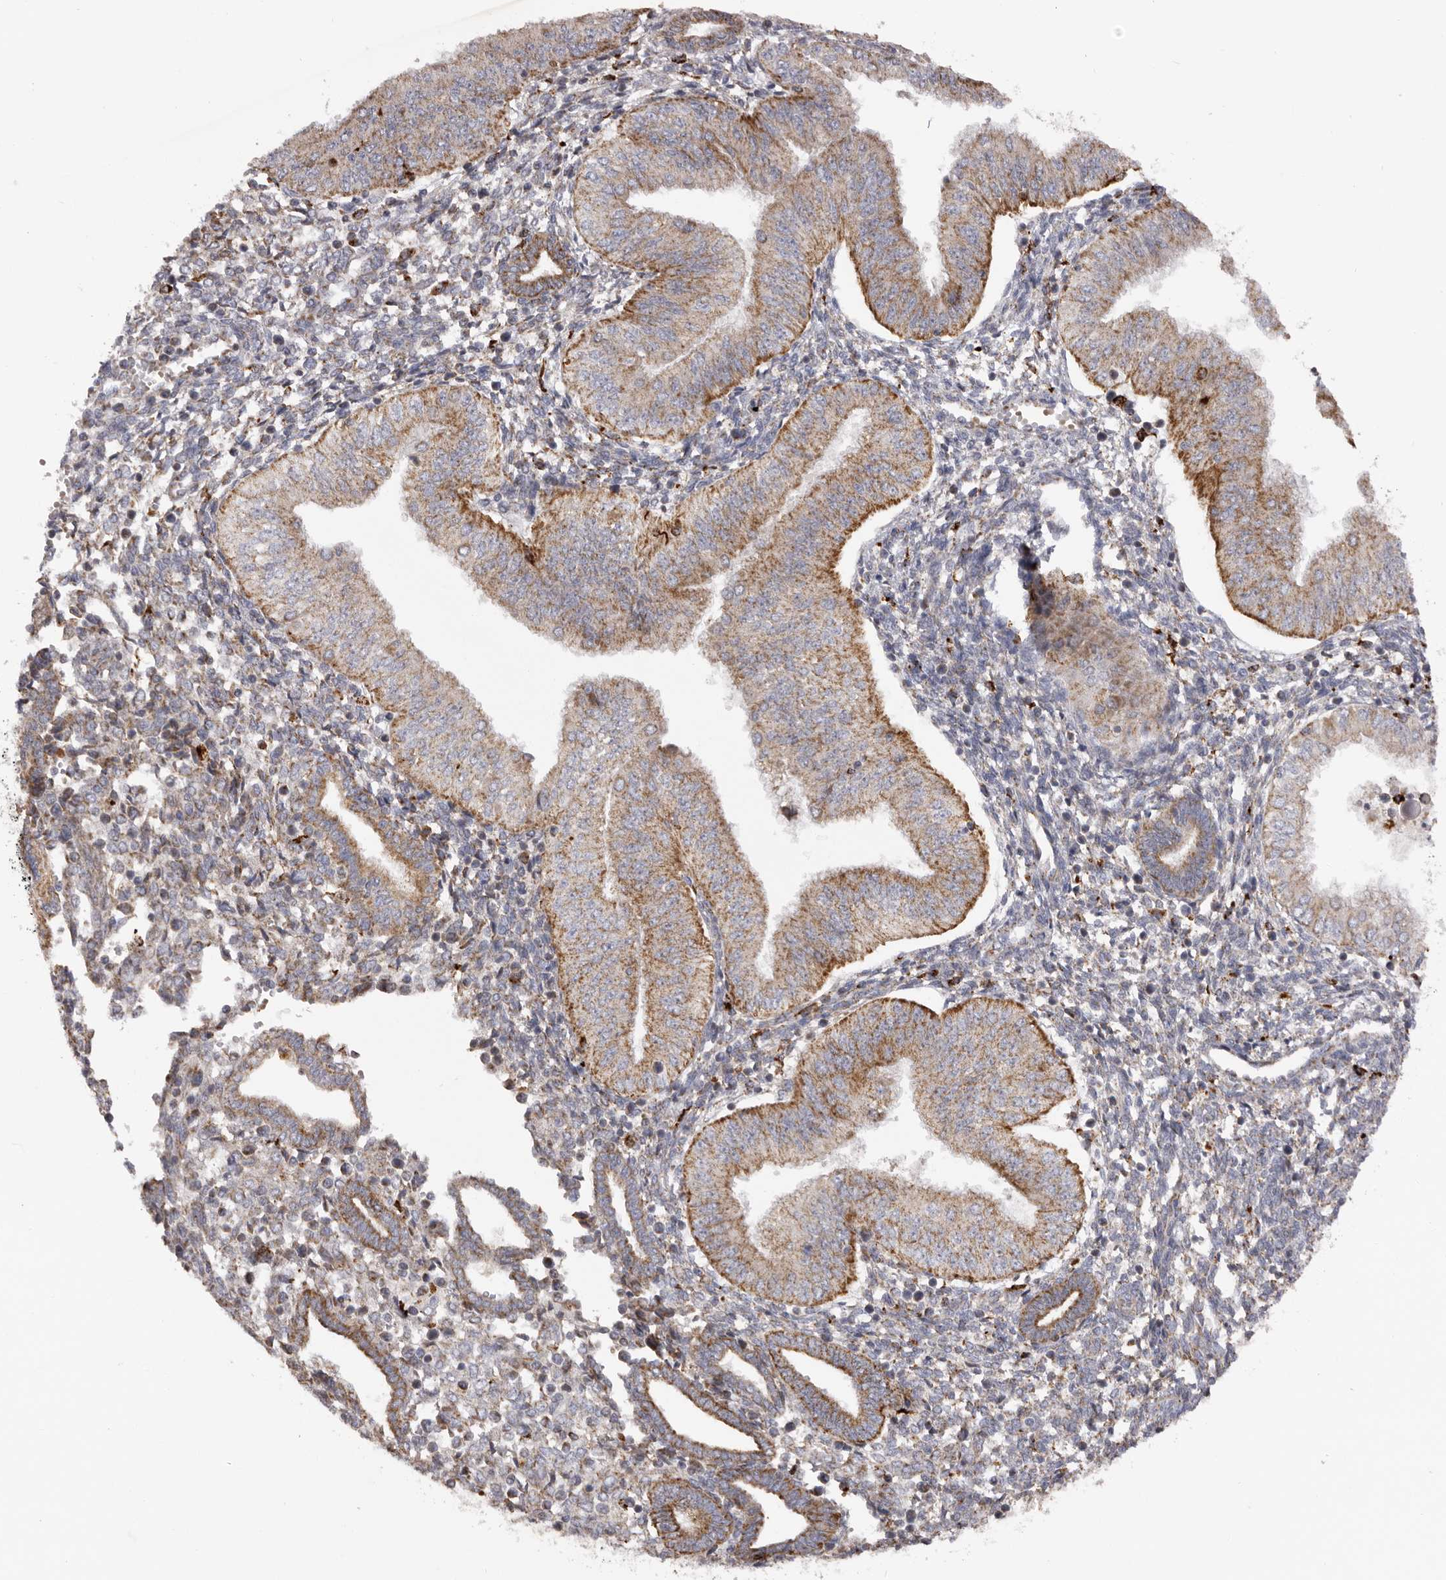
{"staining": {"intensity": "moderate", "quantity": ">75%", "location": "cytoplasmic/membranous"}, "tissue": "endometrial cancer", "cell_type": "Tumor cells", "image_type": "cancer", "snomed": [{"axis": "morphology", "description": "Normal tissue, NOS"}, {"axis": "morphology", "description": "Adenocarcinoma, NOS"}, {"axis": "topography", "description": "Endometrium"}], "caption": "Adenocarcinoma (endometrial) stained with a brown dye shows moderate cytoplasmic/membranous positive positivity in about >75% of tumor cells.", "gene": "MECR", "patient": {"sex": "female", "age": 53}}